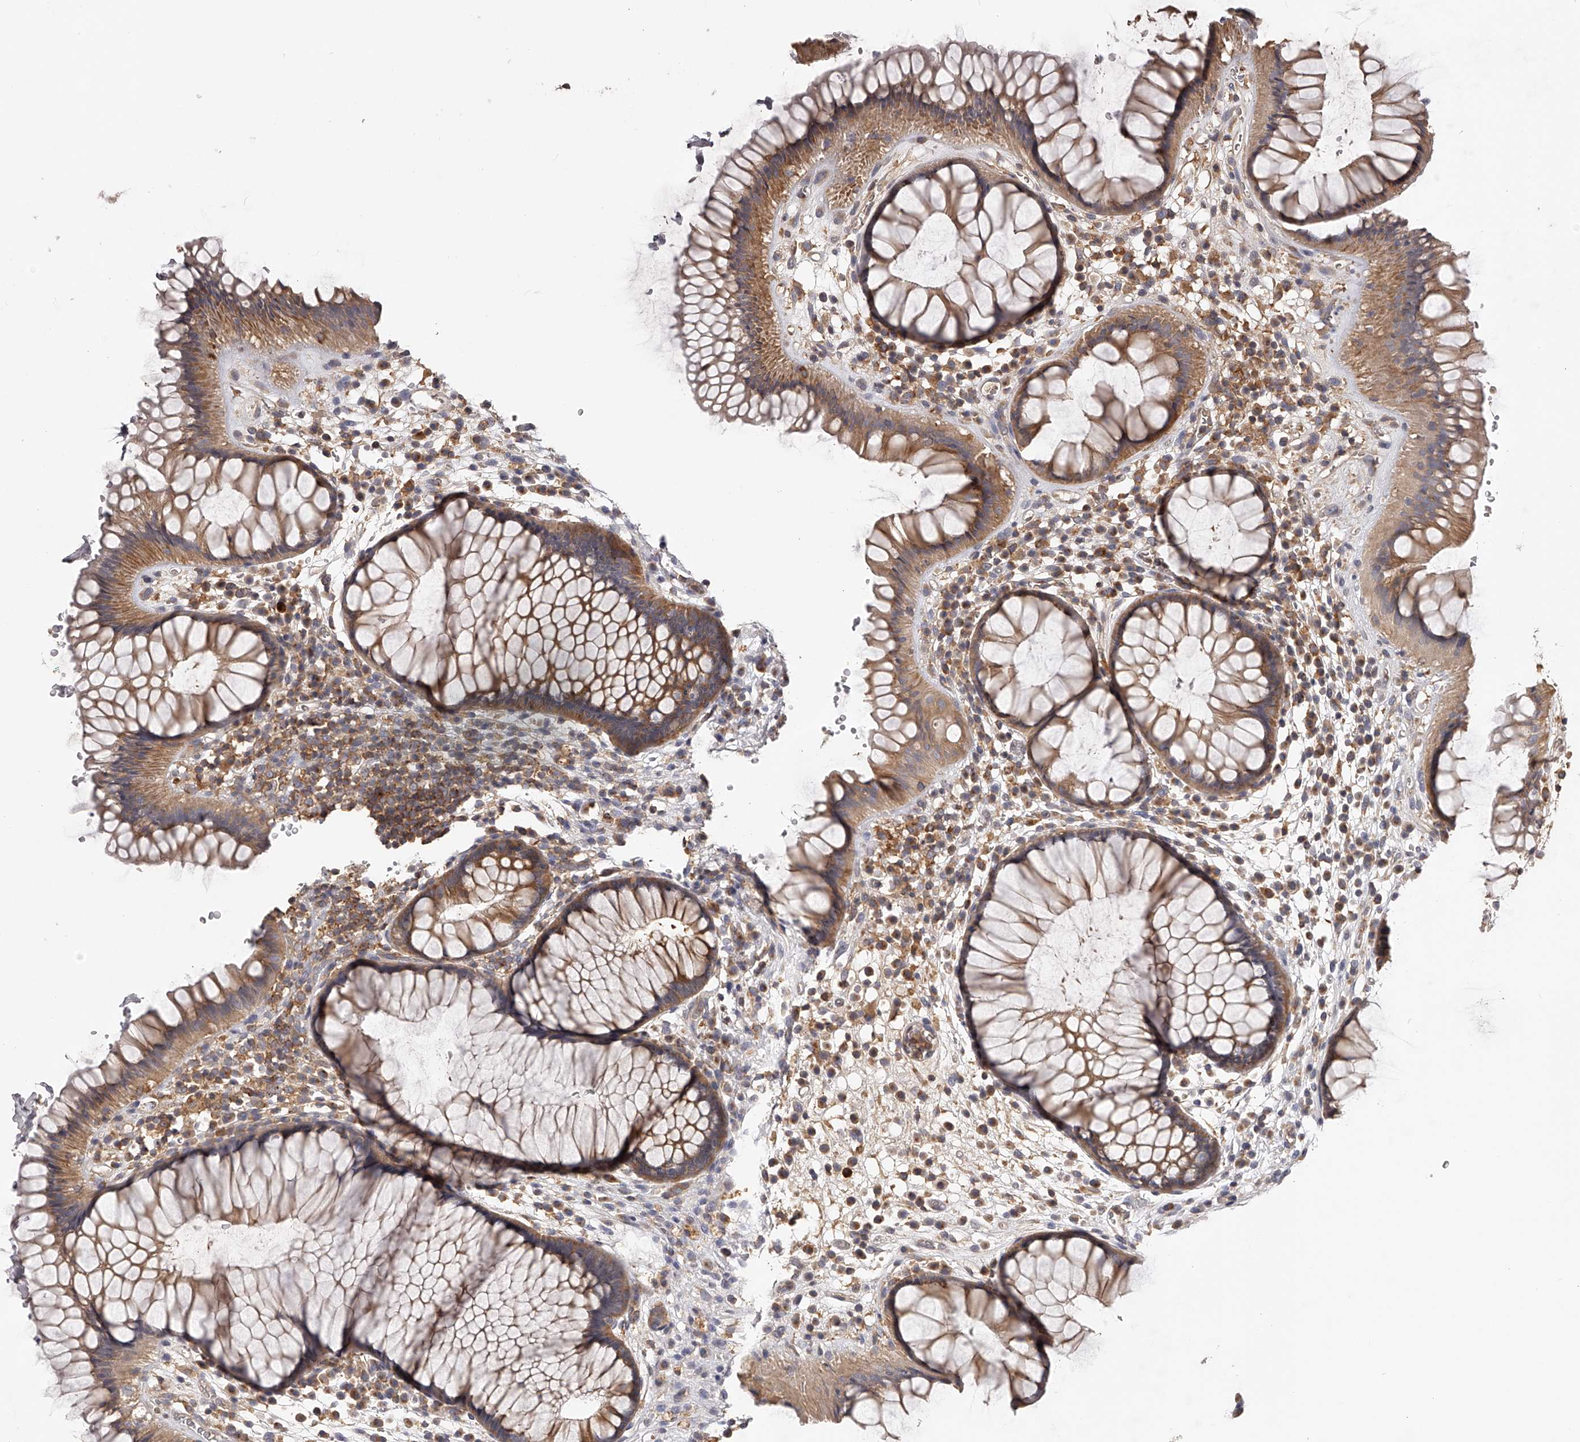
{"staining": {"intensity": "moderate", "quantity": ">75%", "location": "cytoplasmic/membranous"}, "tissue": "rectum", "cell_type": "Glandular cells", "image_type": "normal", "snomed": [{"axis": "morphology", "description": "Normal tissue, NOS"}, {"axis": "topography", "description": "Rectum"}], "caption": "The image reveals staining of benign rectum, revealing moderate cytoplasmic/membranous protein positivity (brown color) within glandular cells.", "gene": "TNN", "patient": {"sex": "male", "age": 51}}